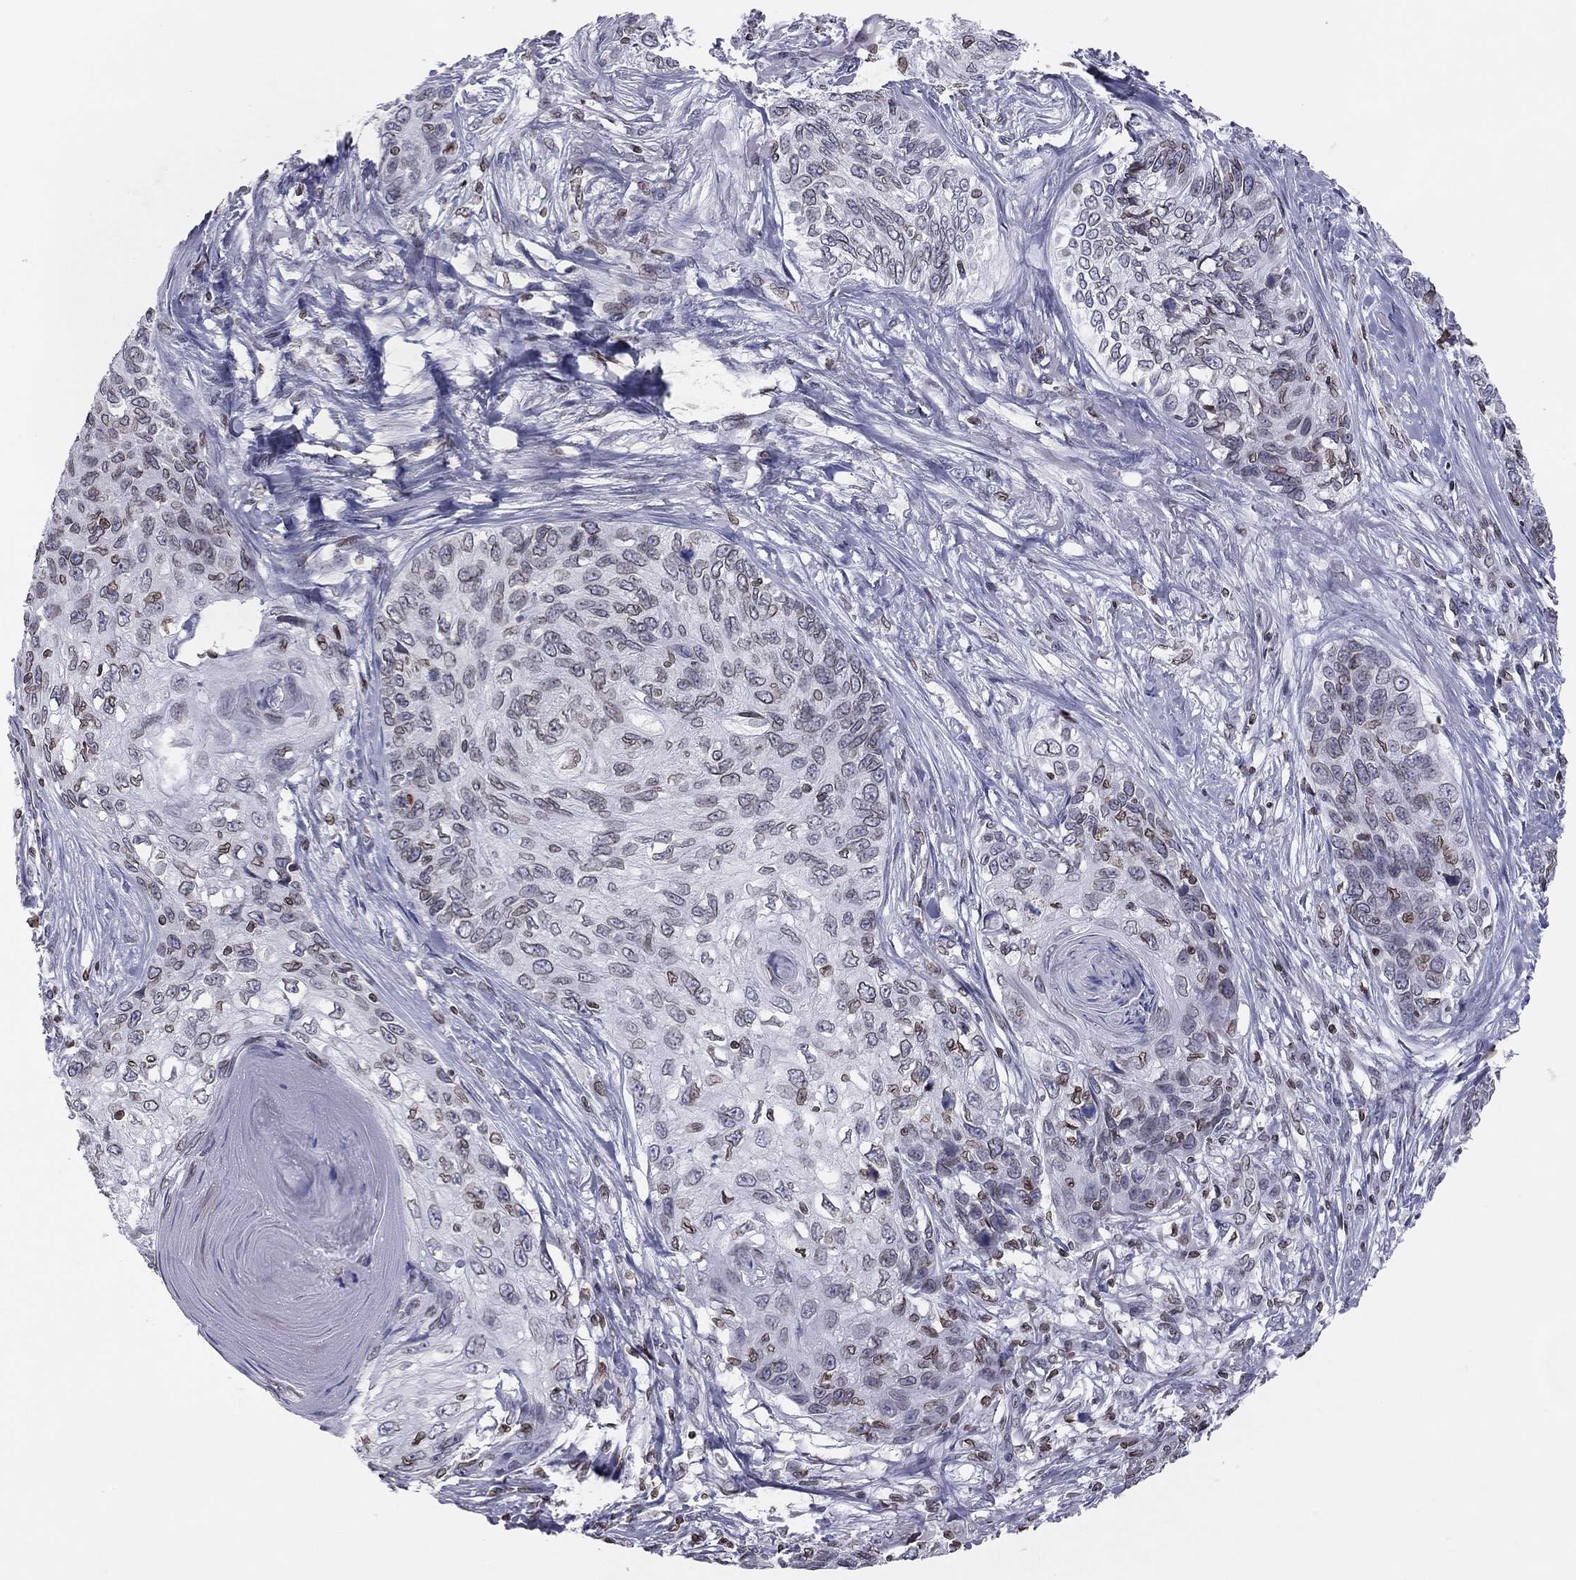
{"staining": {"intensity": "weak", "quantity": "<25%", "location": "cytoplasmic/membranous,nuclear"}, "tissue": "skin cancer", "cell_type": "Tumor cells", "image_type": "cancer", "snomed": [{"axis": "morphology", "description": "Squamous cell carcinoma, NOS"}, {"axis": "topography", "description": "Skin"}], "caption": "A photomicrograph of human skin cancer is negative for staining in tumor cells.", "gene": "ESPL1", "patient": {"sex": "male", "age": 92}}